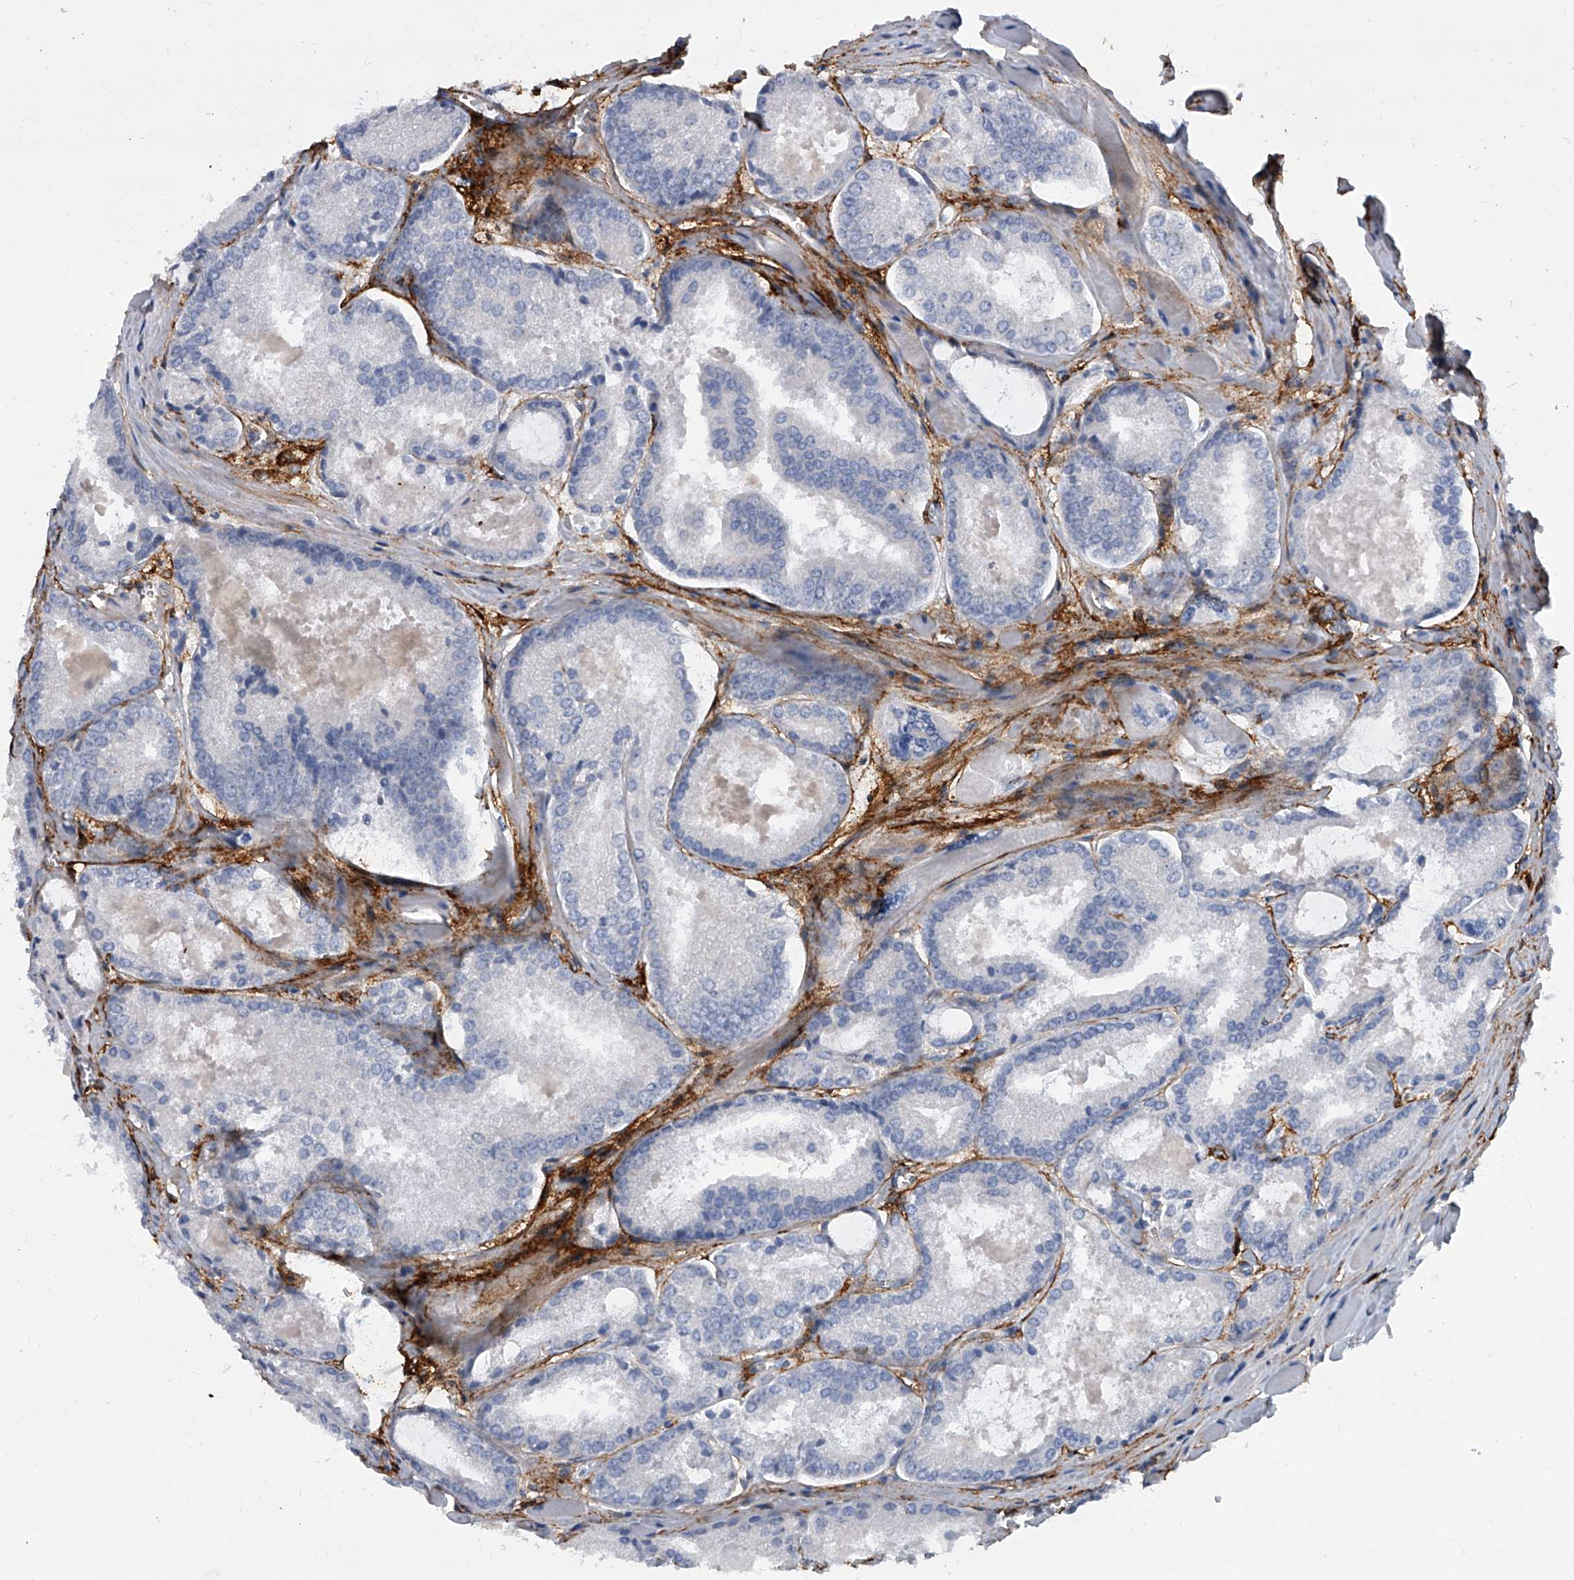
{"staining": {"intensity": "negative", "quantity": "none", "location": "none"}, "tissue": "prostate cancer", "cell_type": "Tumor cells", "image_type": "cancer", "snomed": [{"axis": "morphology", "description": "Adenocarcinoma, Low grade"}, {"axis": "topography", "description": "Prostate"}], "caption": "Immunohistochemistry histopathology image of human prostate cancer (adenocarcinoma (low-grade)) stained for a protein (brown), which shows no staining in tumor cells.", "gene": "ALG14", "patient": {"sex": "male", "age": 67}}